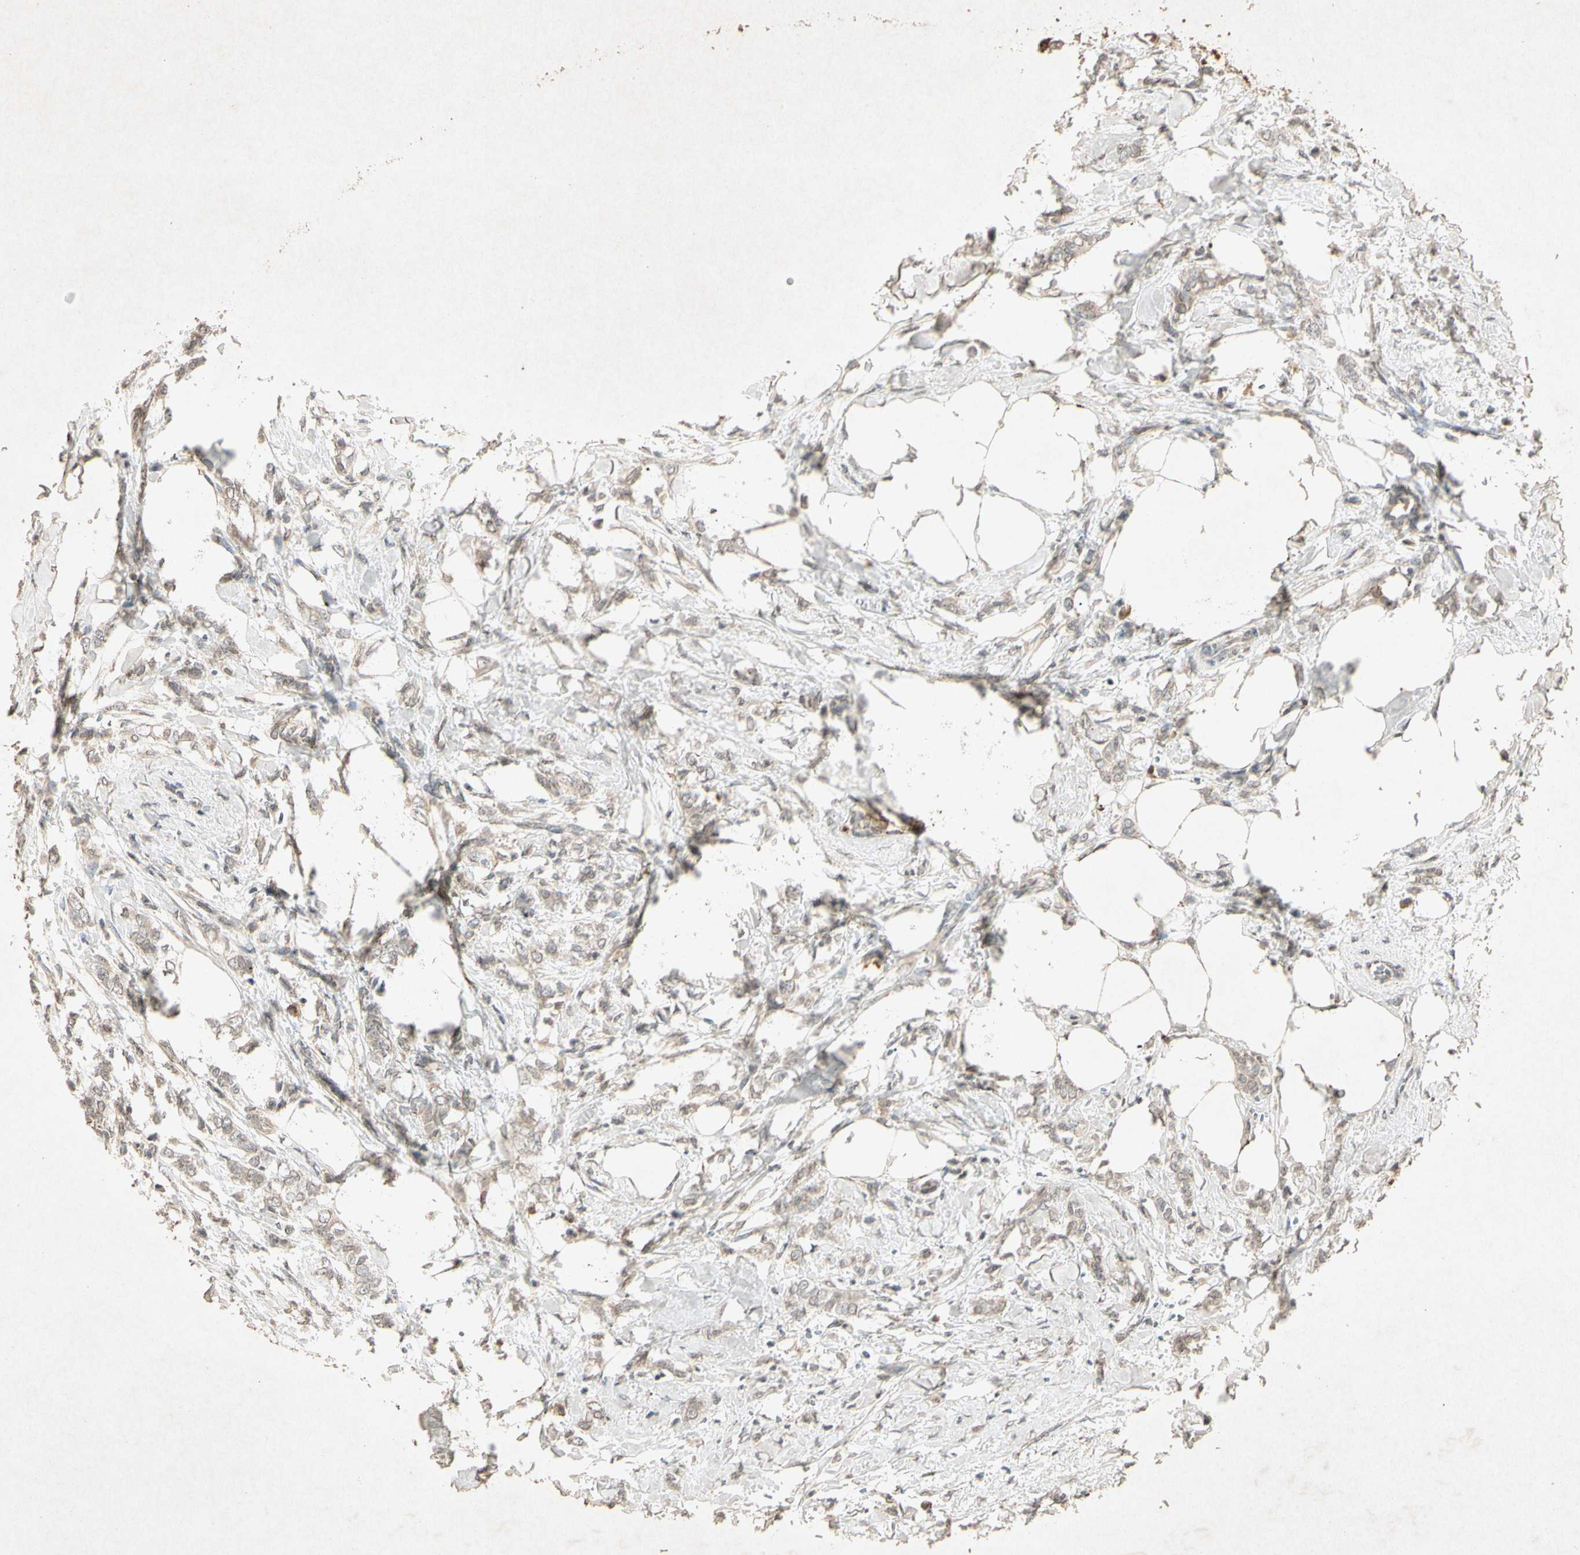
{"staining": {"intensity": "weak", "quantity": "25%-75%", "location": "cytoplasmic/membranous"}, "tissue": "breast cancer", "cell_type": "Tumor cells", "image_type": "cancer", "snomed": [{"axis": "morphology", "description": "Lobular carcinoma, in situ"}, {"axis": "morphology", "description": "Lobular carcinoma"}, {"axis": "topography", "description": "Breast"}], "caption": "Immunohistochemistry (DAB) staining of human breast cancer displays weak cytoplasmic/membranous protein staining in approximately 25%-75% of tumor cells.", "gene": "MSRB1", "patient": {"sex": "female", "age": 41}}